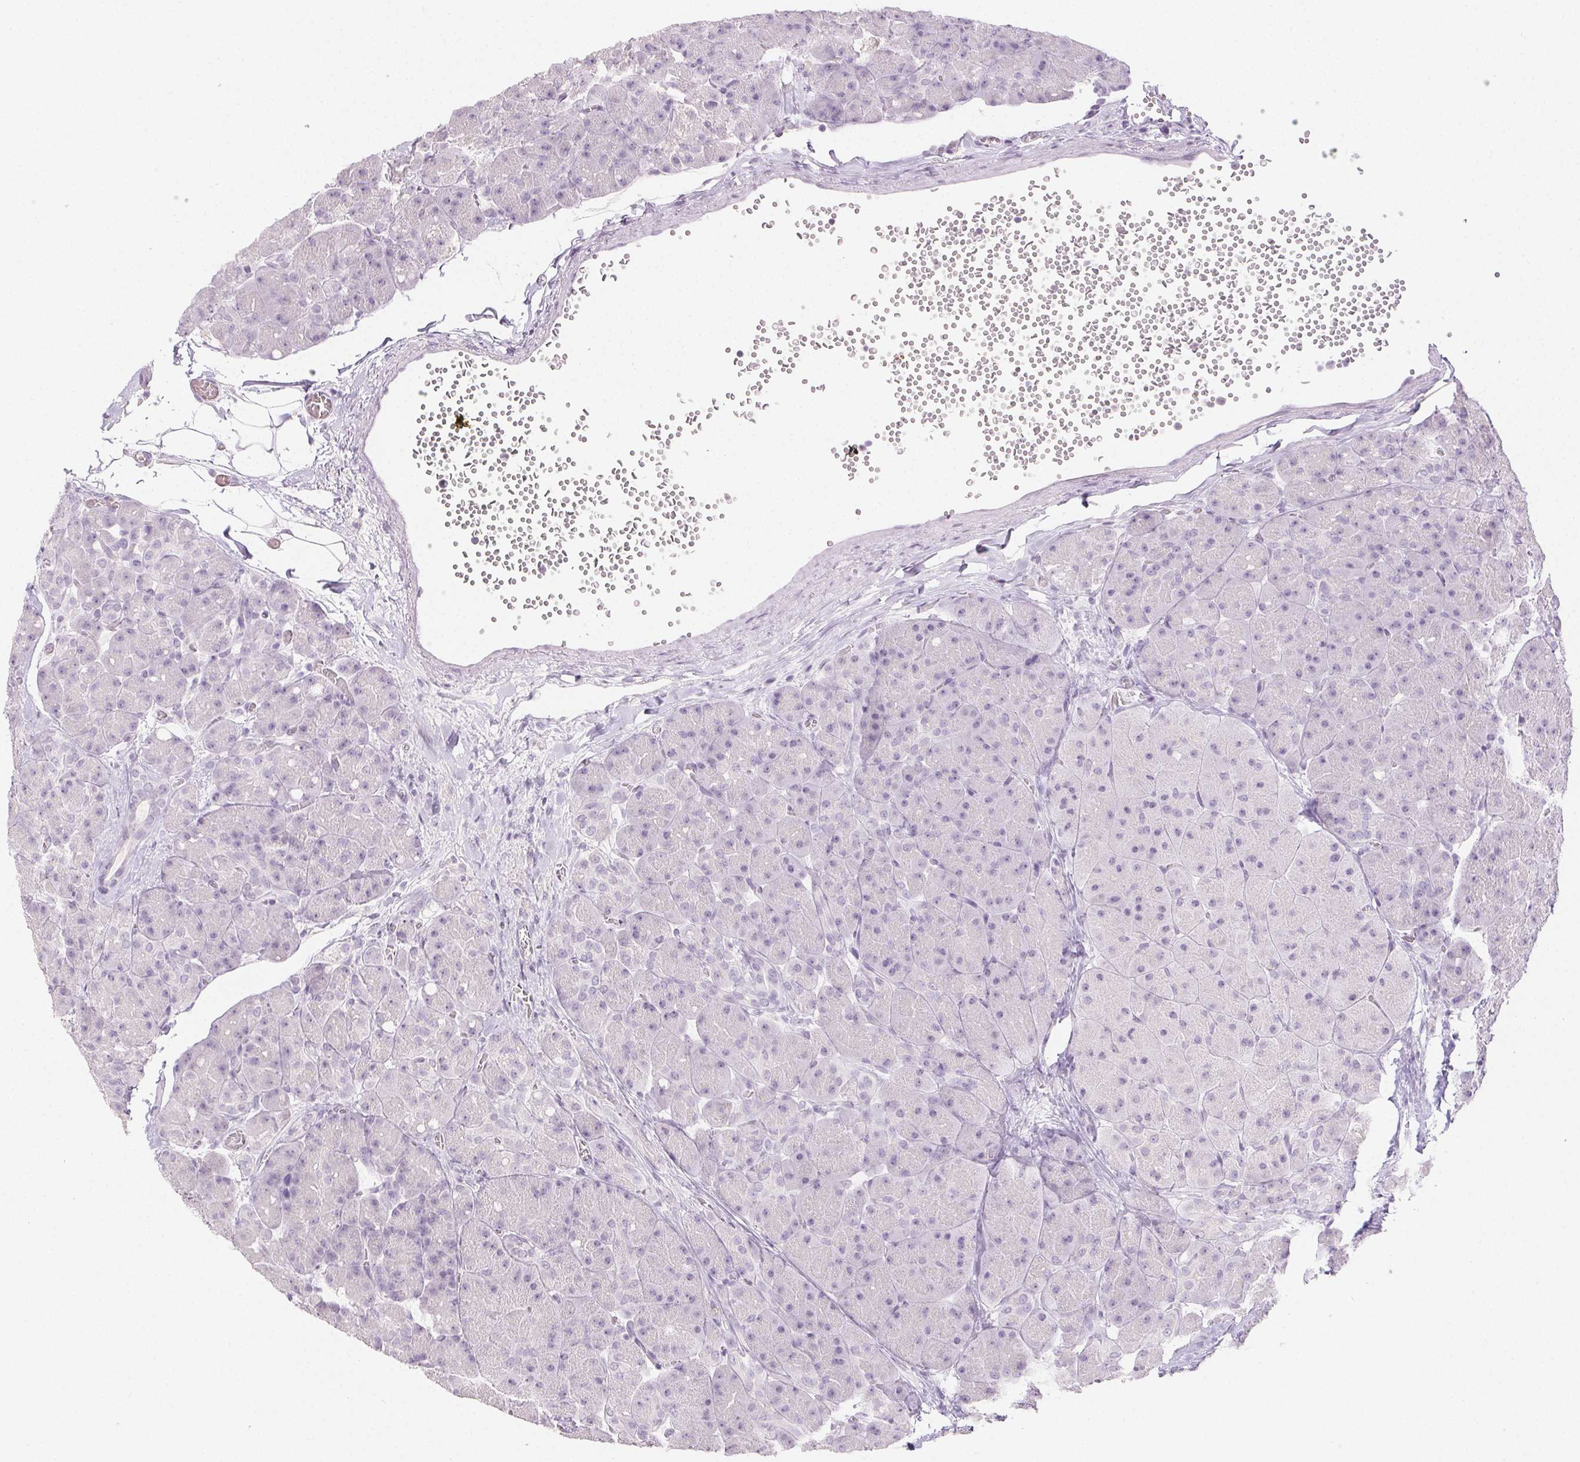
{"staining": {"intensity": "negative", "quantity": "none", "location": "none"}, "tissue": "pancreas", "cell_type": "Exocrine glandular cells", "image_type": "normal", "snomed": [{"axis": "morphology", "description": "Normal tissue, NOS"}, {"axis": "topography", "description": "Pancreas"}], "caption": "Immunohistochemistry photomicrograph of normal human pancreas stained for a protein (brown), which reveals no staining in exocrine glandular cells. (Stains: DAB (3,3'-diaminobenzidine) IHC with hematoxylin counter stain, Microscopy: brightfield microscopy at high magnification).", "gene": "PI3", "patient": {"sex": "male", "age": 55}}